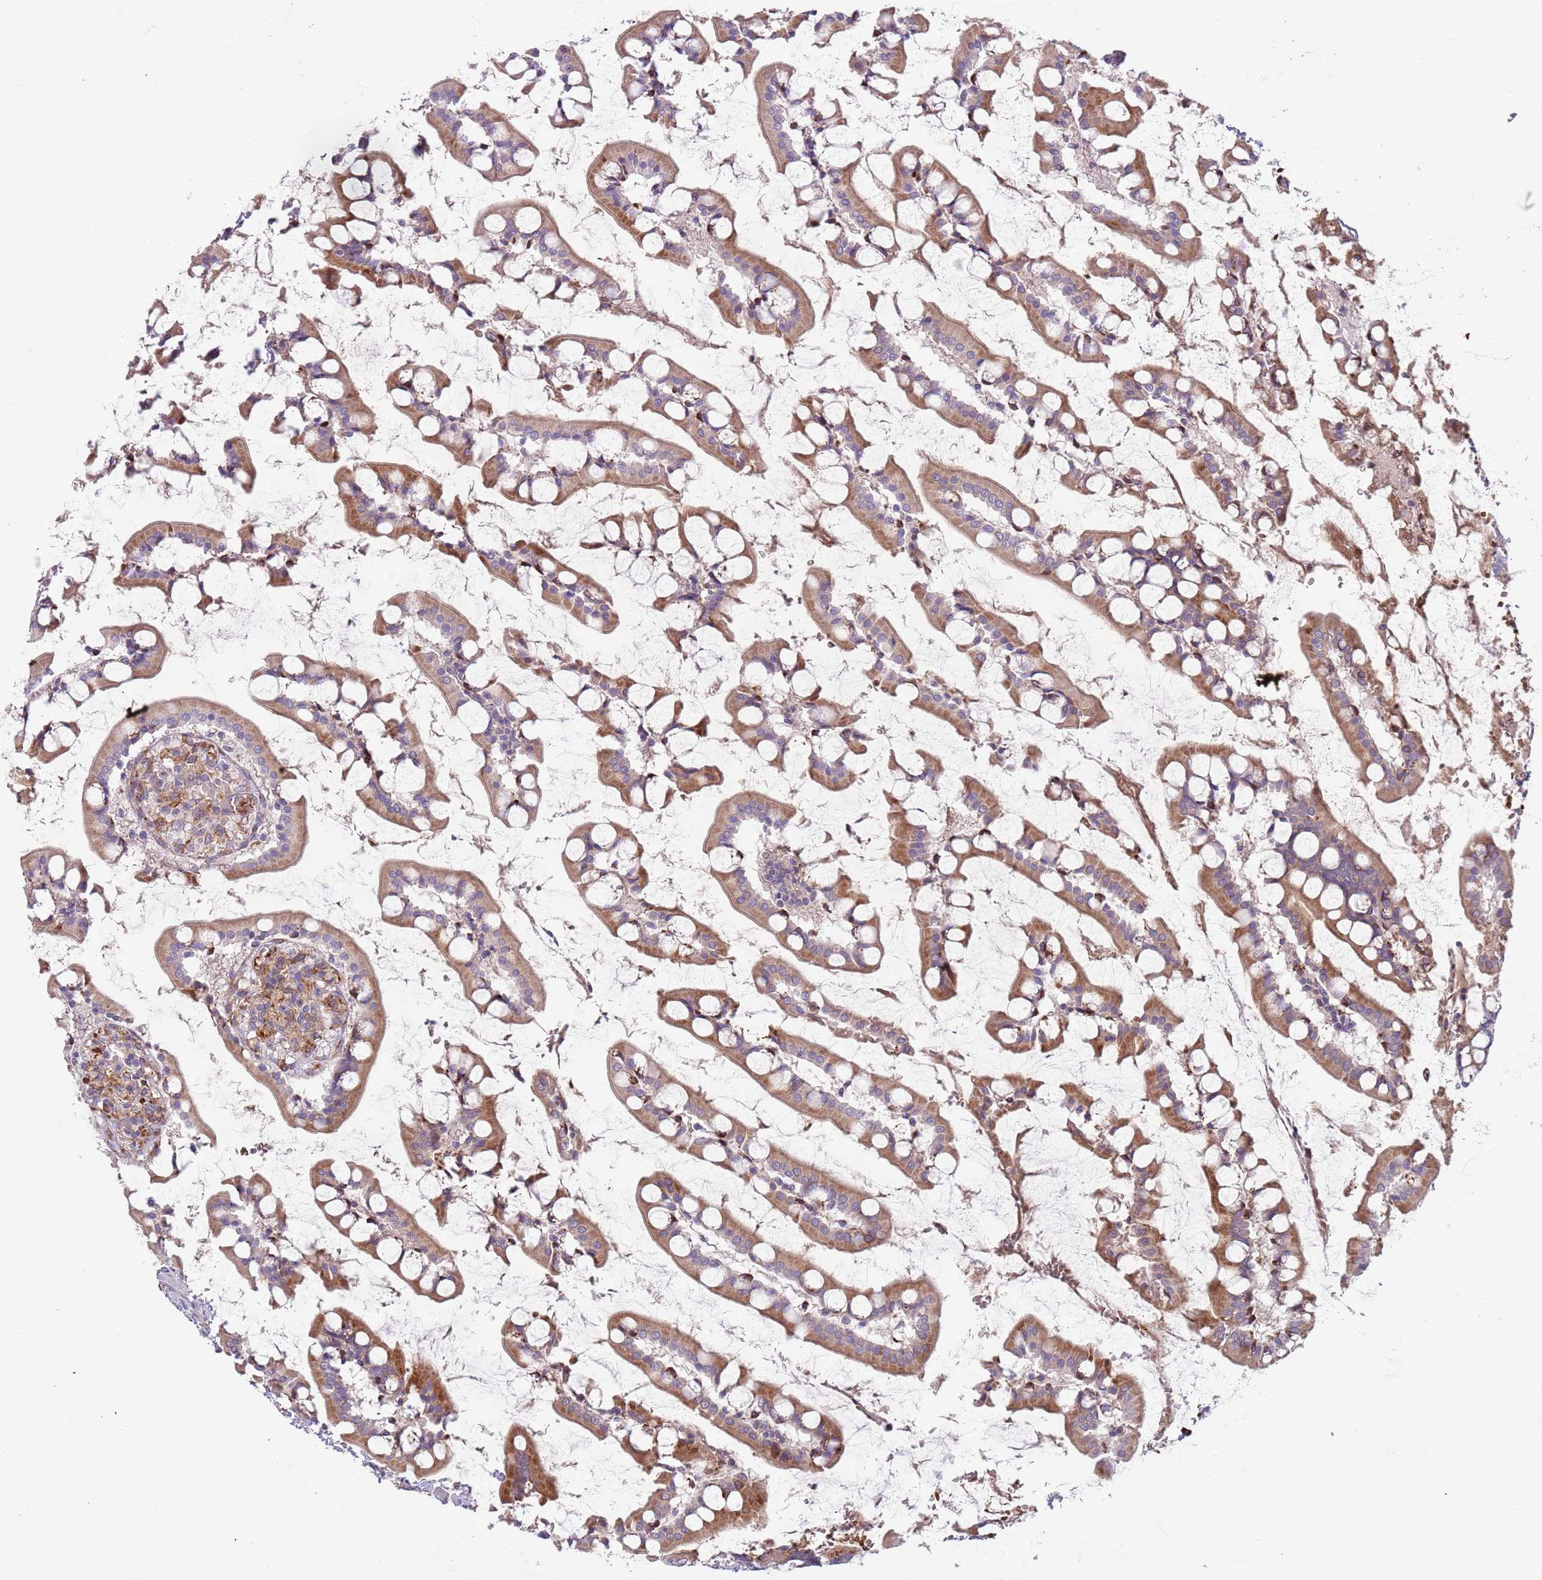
{"staining": {"intensity": "strong", "quantity": ">75%", "location": "cytoplasmic/membranous"}, "tissue": "small intestine", "cell_type": "Glandular cells", "image_type": "normal", "snomed": [{"axis": "morphology", "description": "Normal tissue, NOS"}, {"axis": "topography", "description": "Small intestine"}], "caption": "Brown immunohistochemical staining in unremarkable human small intestine displays strong cytoplasmic/membranous staining in about >75% of glandular cells. (DAB = brown stain, brightfield microscopy at high magnification).", "gene": "VWCE", "patient": {"sex": "male", "age": 52}}